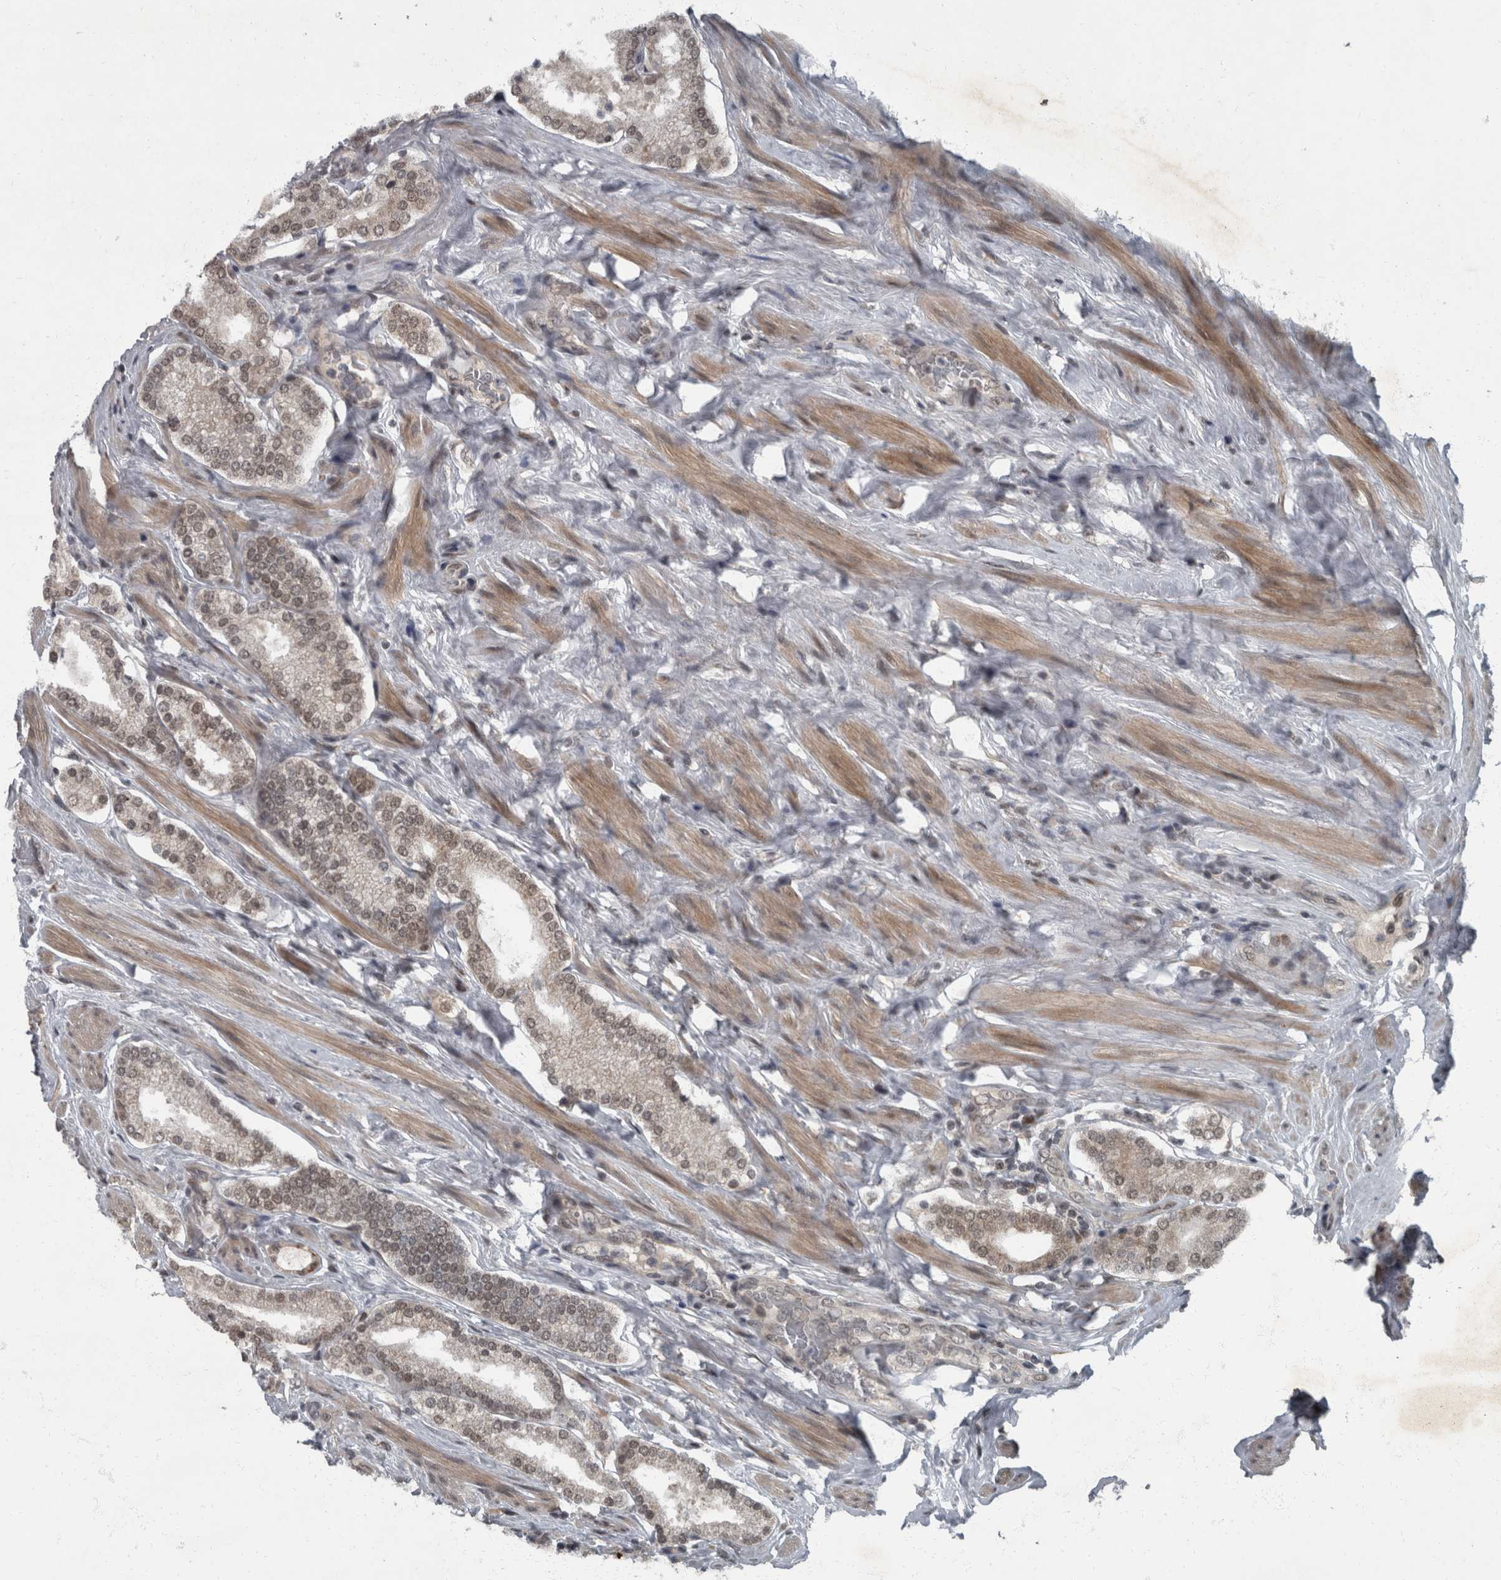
{"staining": {"intensity": "weak", "quantity": ">75%", "location": "nuclear"}, "tissue": "prostate cancer", "cell_type": "Tumor cells", "image_type": "cancer", "snomed": [{"axis": "morphology", "description": "Adenocarcinoma, Low grade"}, {"axis": "topography", "description": "Prostate"}], "caption": "A high-resolution micrograph shows IHC staining of low-grade adenocarcinoma (prostate), which exhibits weak nuclear staining in approximately >75% of tumor cells. Using DAB (brown) and hematoxylin (blue) stains, captured at high magnification using brightfield microscopy.", "gene": "WDR33", "patient": {"sex": "male", "age": 71}}